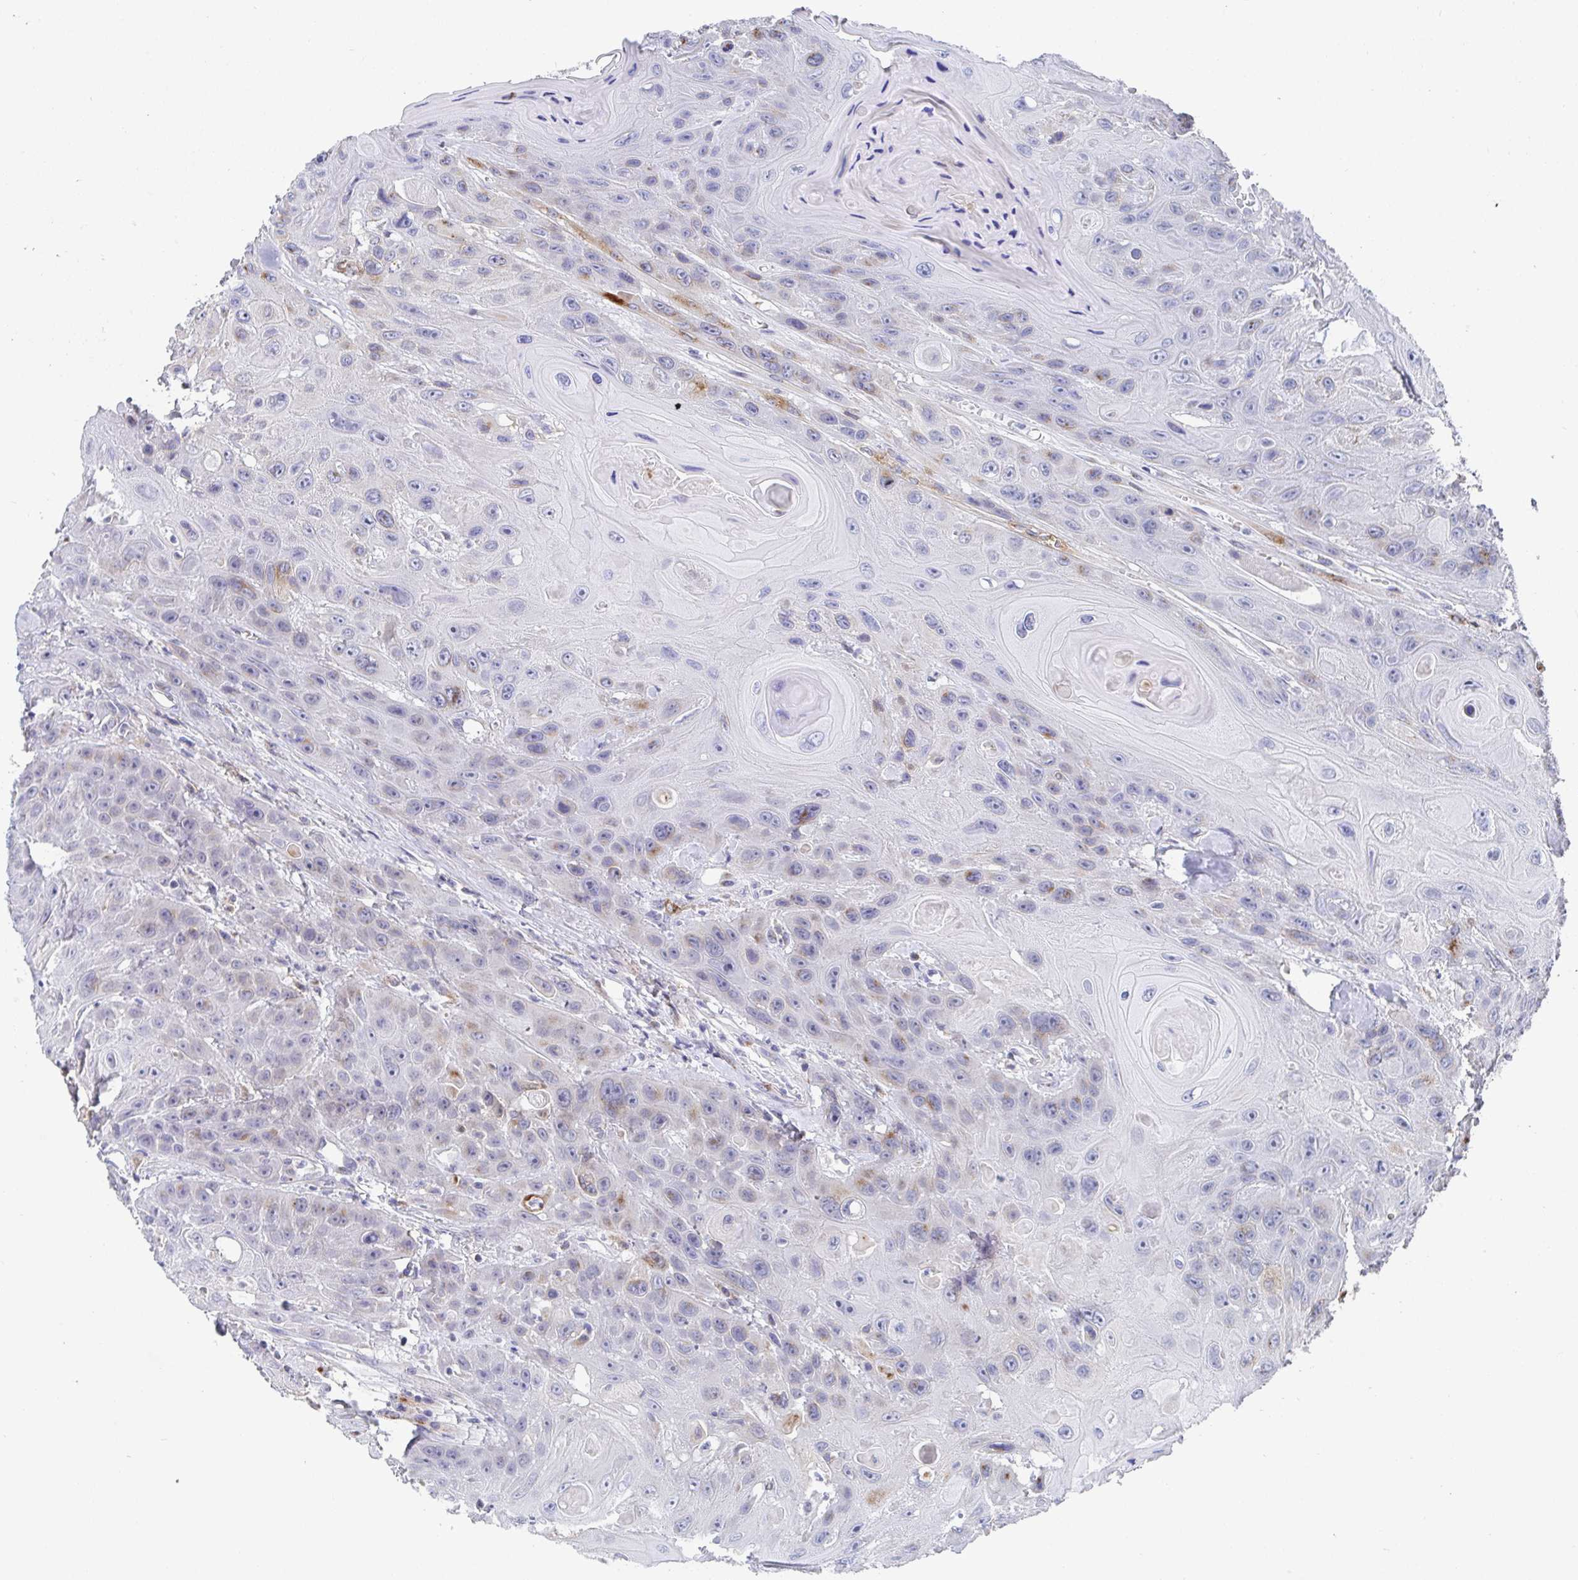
{"staining": {"intensity": "weak", "quantity": "<25%", "location": "cytoplasmic/membranous"}, "tissue": "head and neck cancer", "cell_type": "Tumor cells", "image_type": "cancer", "snomed": [{"axis": "morphology", "description": "Squamous cell carcinoma, NOS"}, {"axis": "topography", "description": "Head-Neck"}], "caption": "Tumor cells are negative for protein expression in human head and neck squamous cell carcinoma.", "gene": "TAS2R39", "patient": {"sex": "female", "age": 59}}